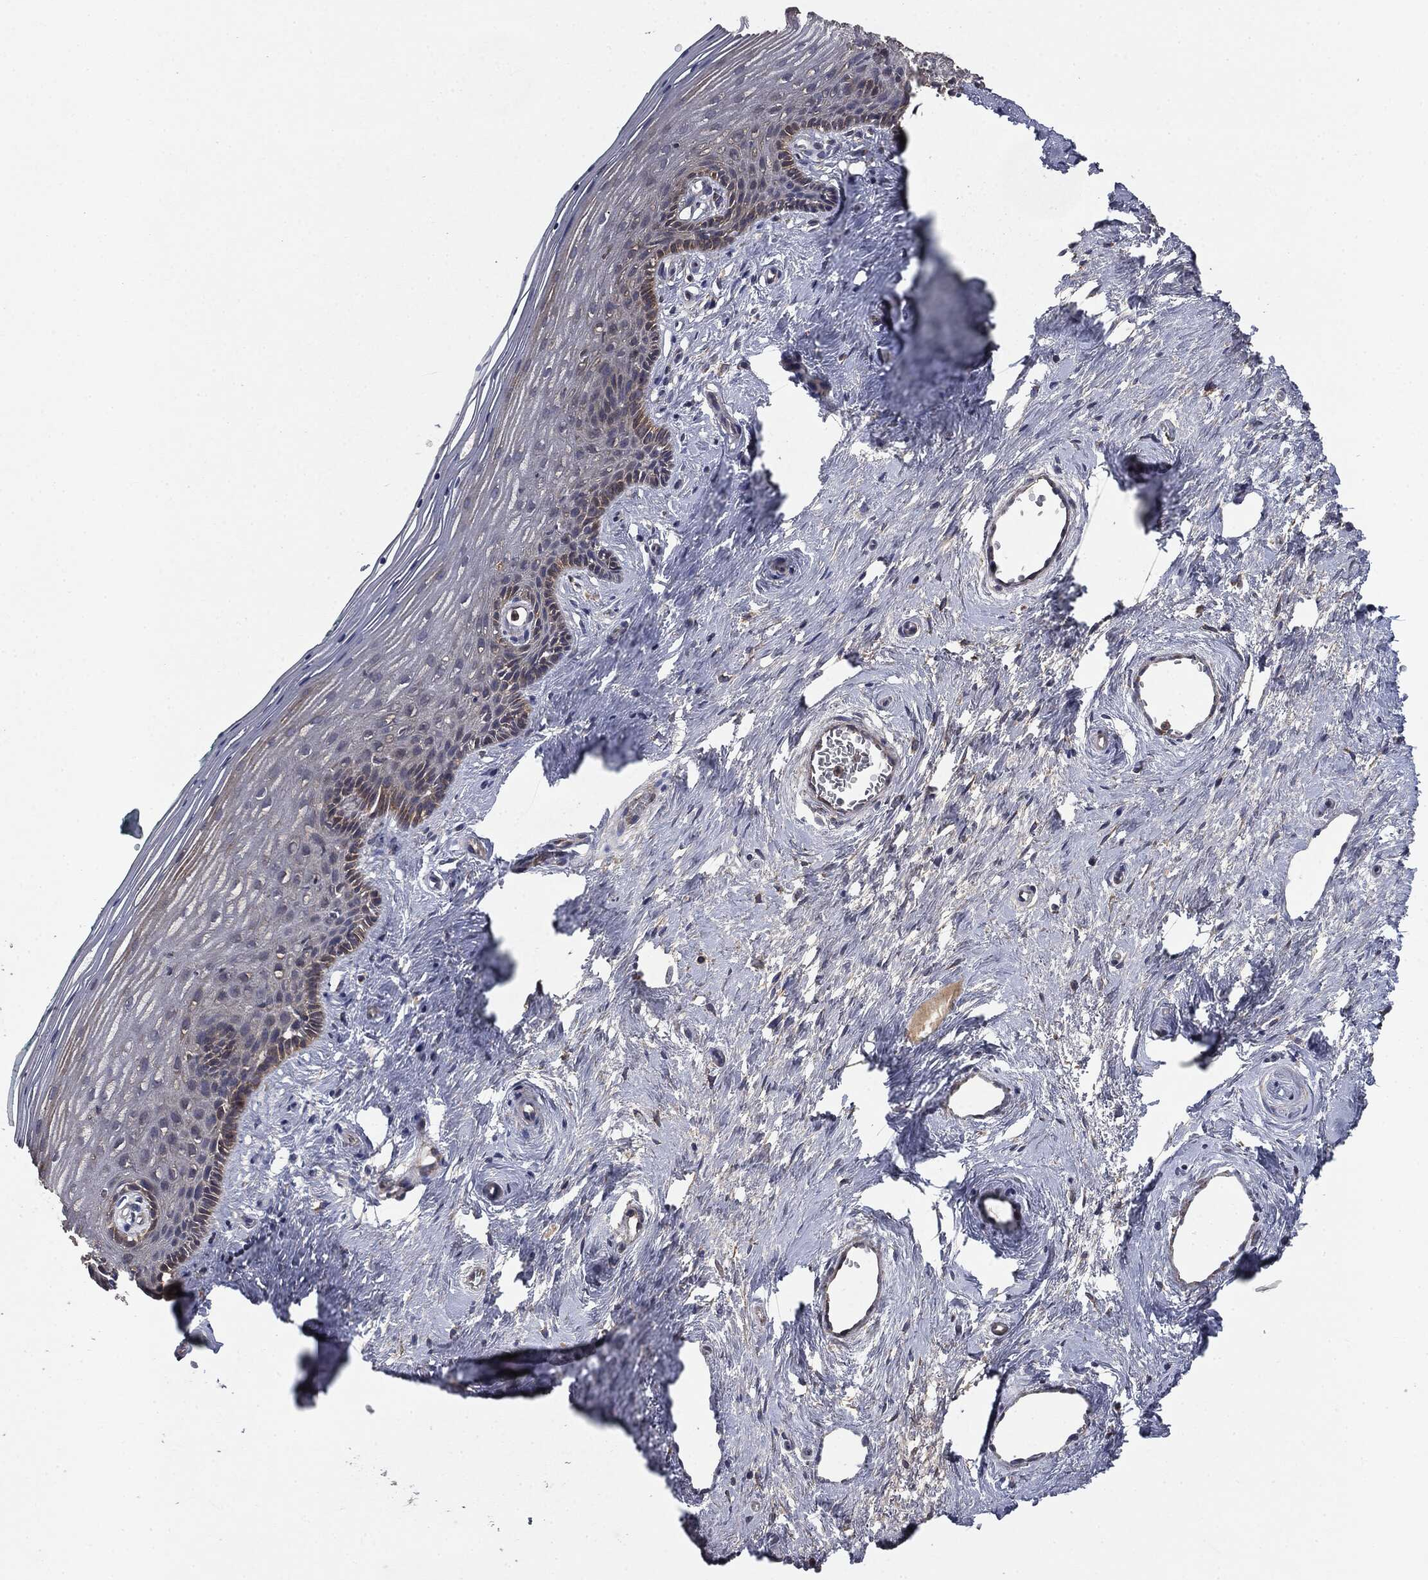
{"staining": {"intensity": "moderate", "quantity": "25%-75%", "location": "cytoplasmic/membranous"}, "tissue": "vagina", "cell_type": "Squamous epithelial cells", "image_type": "normal", "snomed": [{"axis": "morphology", "description": "Normal tissue, NOS"}, {"axis": "topography", "description": "Vagina"}], "caption": "Protein expression analysis of unremarkable vagina shows moderate cytoplasmic/membranous positivity in about 25%-75% of squamous epithelial cells.", "gene": "MAPK6", "patient": {"sex": "female", "age": 45}}